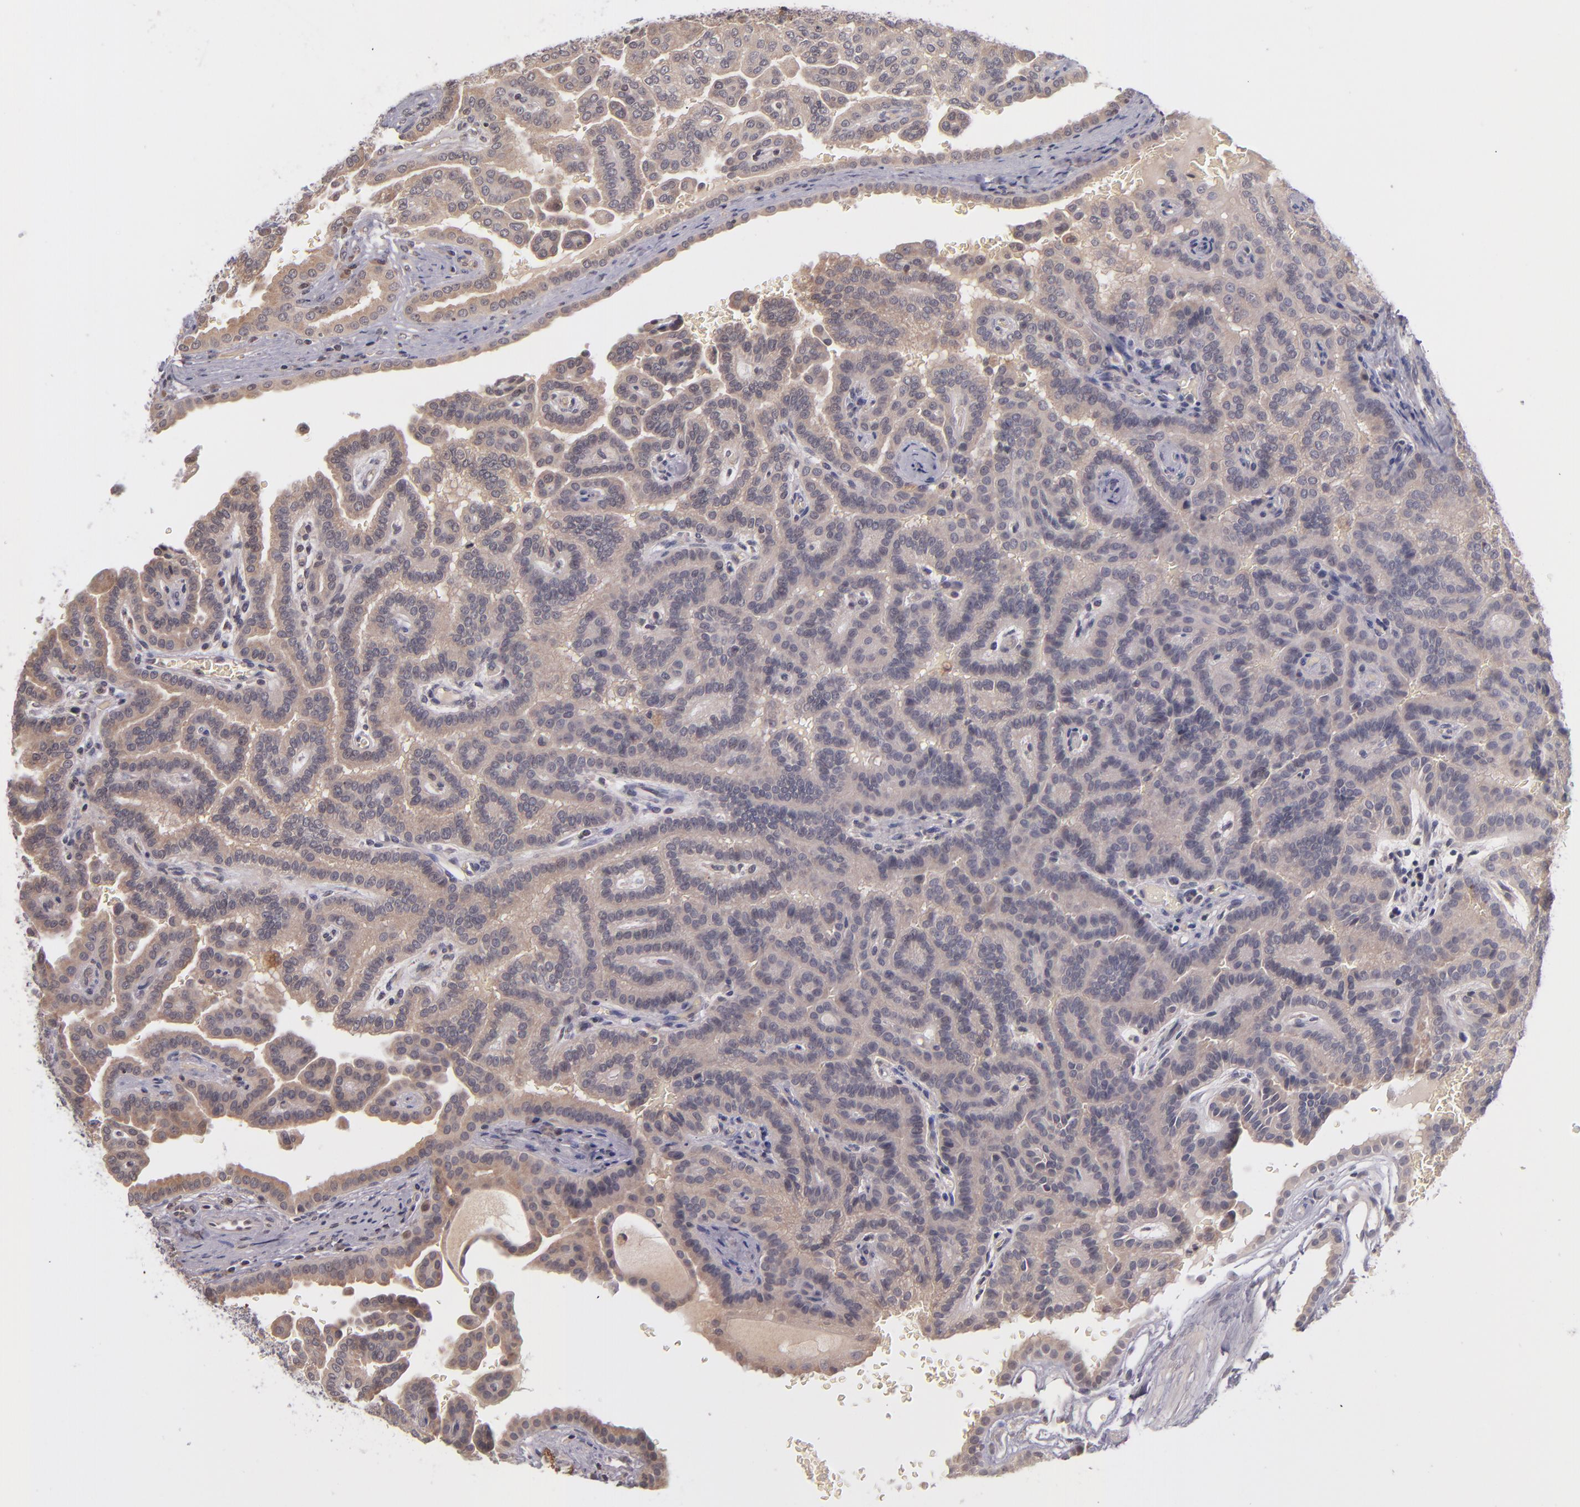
{"staining": {"intensity": "weak", "quantity": "25%-75%", "location": "cytoplasmic/membranous"}, "tissue": "renal cancer", "cell_type": "Tumor cells", "image_type": "cancer", "snomed": [{"axis": "morphology", "description": "Adenocarcinoma, NOS"}, {"axis": "topography", "description": "Kidney"}], "caption": "Approximately 25%-75% of tumor cells in human renal adenocarcinoma display weak cytoplasmic/membranous protein staining as visualized by brown immunohistochemical staining.", "gene": "TSC2", "patient": {"sex": "male", "age": 61}}